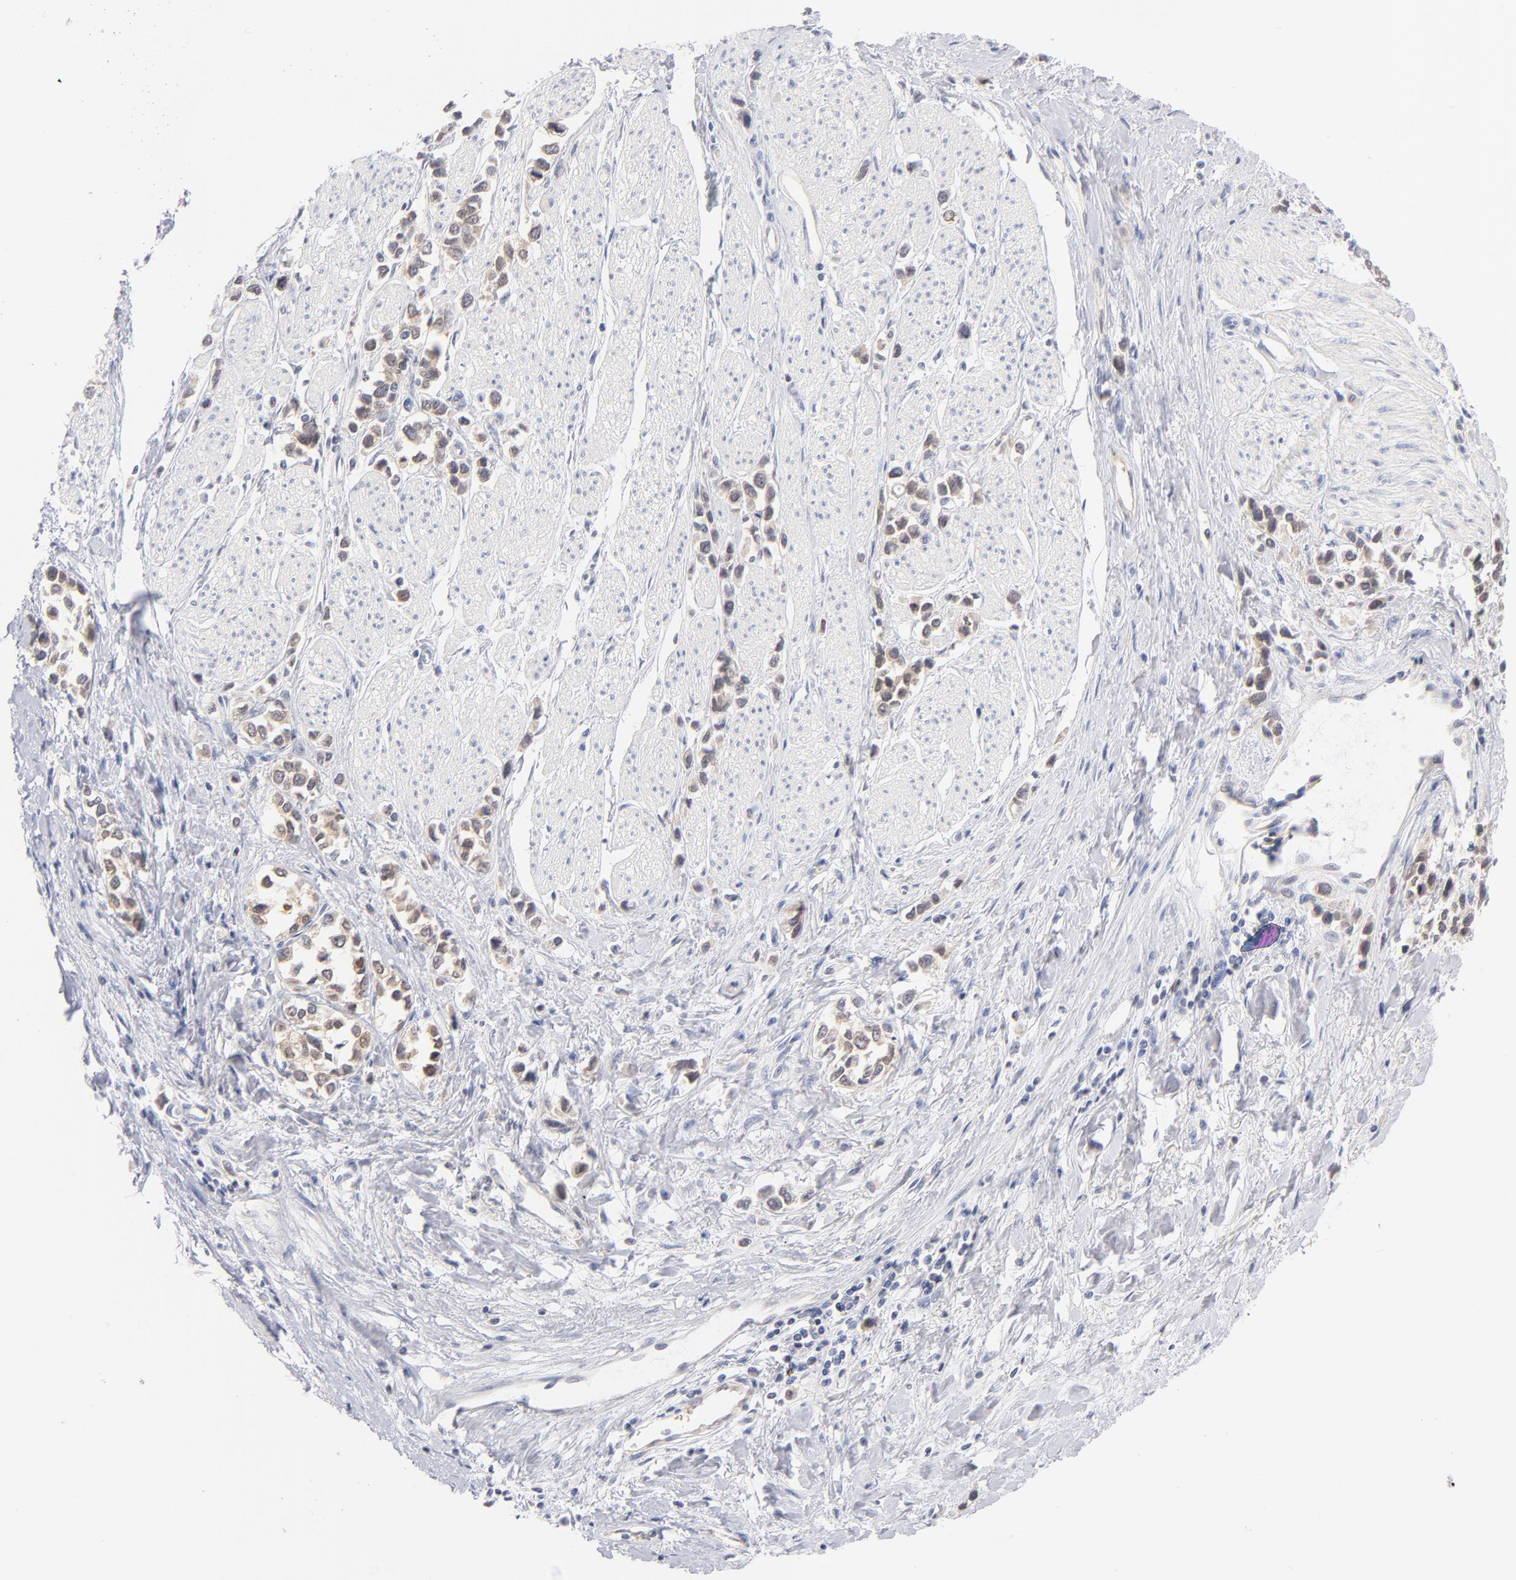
{"staining": {"intensity": "weak", "quantity": ">75%", "location": "cytoplasmic/membranous,nuclear"}, "tissue": "stomach cancer", "cell_type": "Tumor cells", "image_type": "cancer", "snomed": [{"axis": "morphology", "description": "Adenocarcinoma, NOS"}, {"axis": "topography", "description": "Stomach, upper"}], "caption": "Approximately >75% of tumor cells in human stomach cancer (adenocarcinoma) display weak cytoplasmic/membranous and nuclear protein expression as visualized by brown immunohistochemical staining.", "gene": "CASP6", "patient": {"sex": "male", "age": 76}}